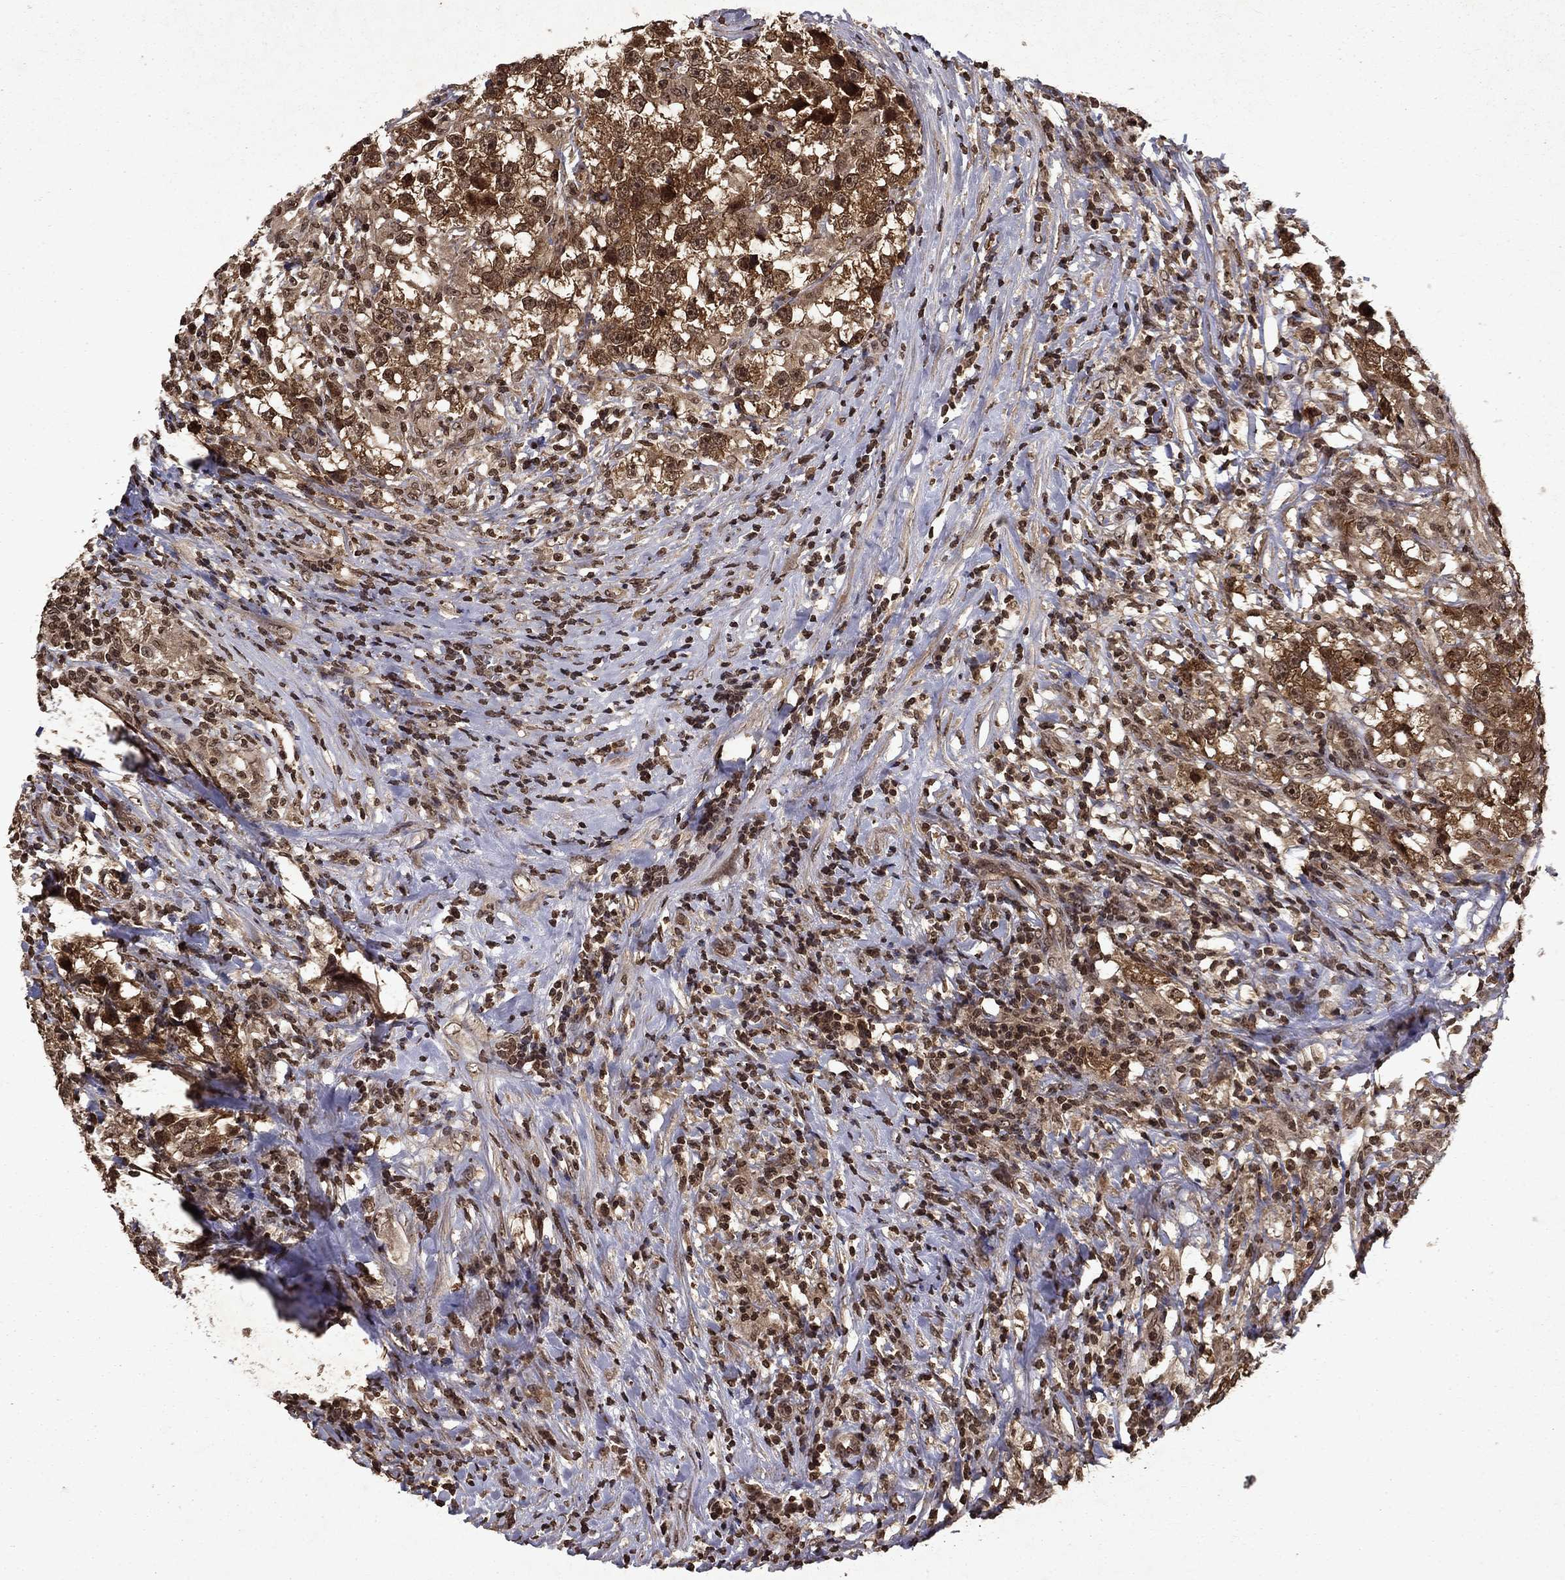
{"staining": {"intensity": "moderate", "quantity": ">75%", "location": "cytoplasmic/membranous"}, "tissue": "testis cancer", "cell_type": "Tumor cells", "image_type": "cancer", "snomed": [{"axis": "morphology", "description": "Seminoma, NOS"}, {"axis": "topography", "description": "Testis"}], "caption": "Testis cancer (seminoma) tissue exhibits moderate cytoplasmic/membranous positivity in about >75% of tumor cells Nuclei are stained in blue.", "gene": "PIN4", "patient": {"sex": "male", "age": 46}}